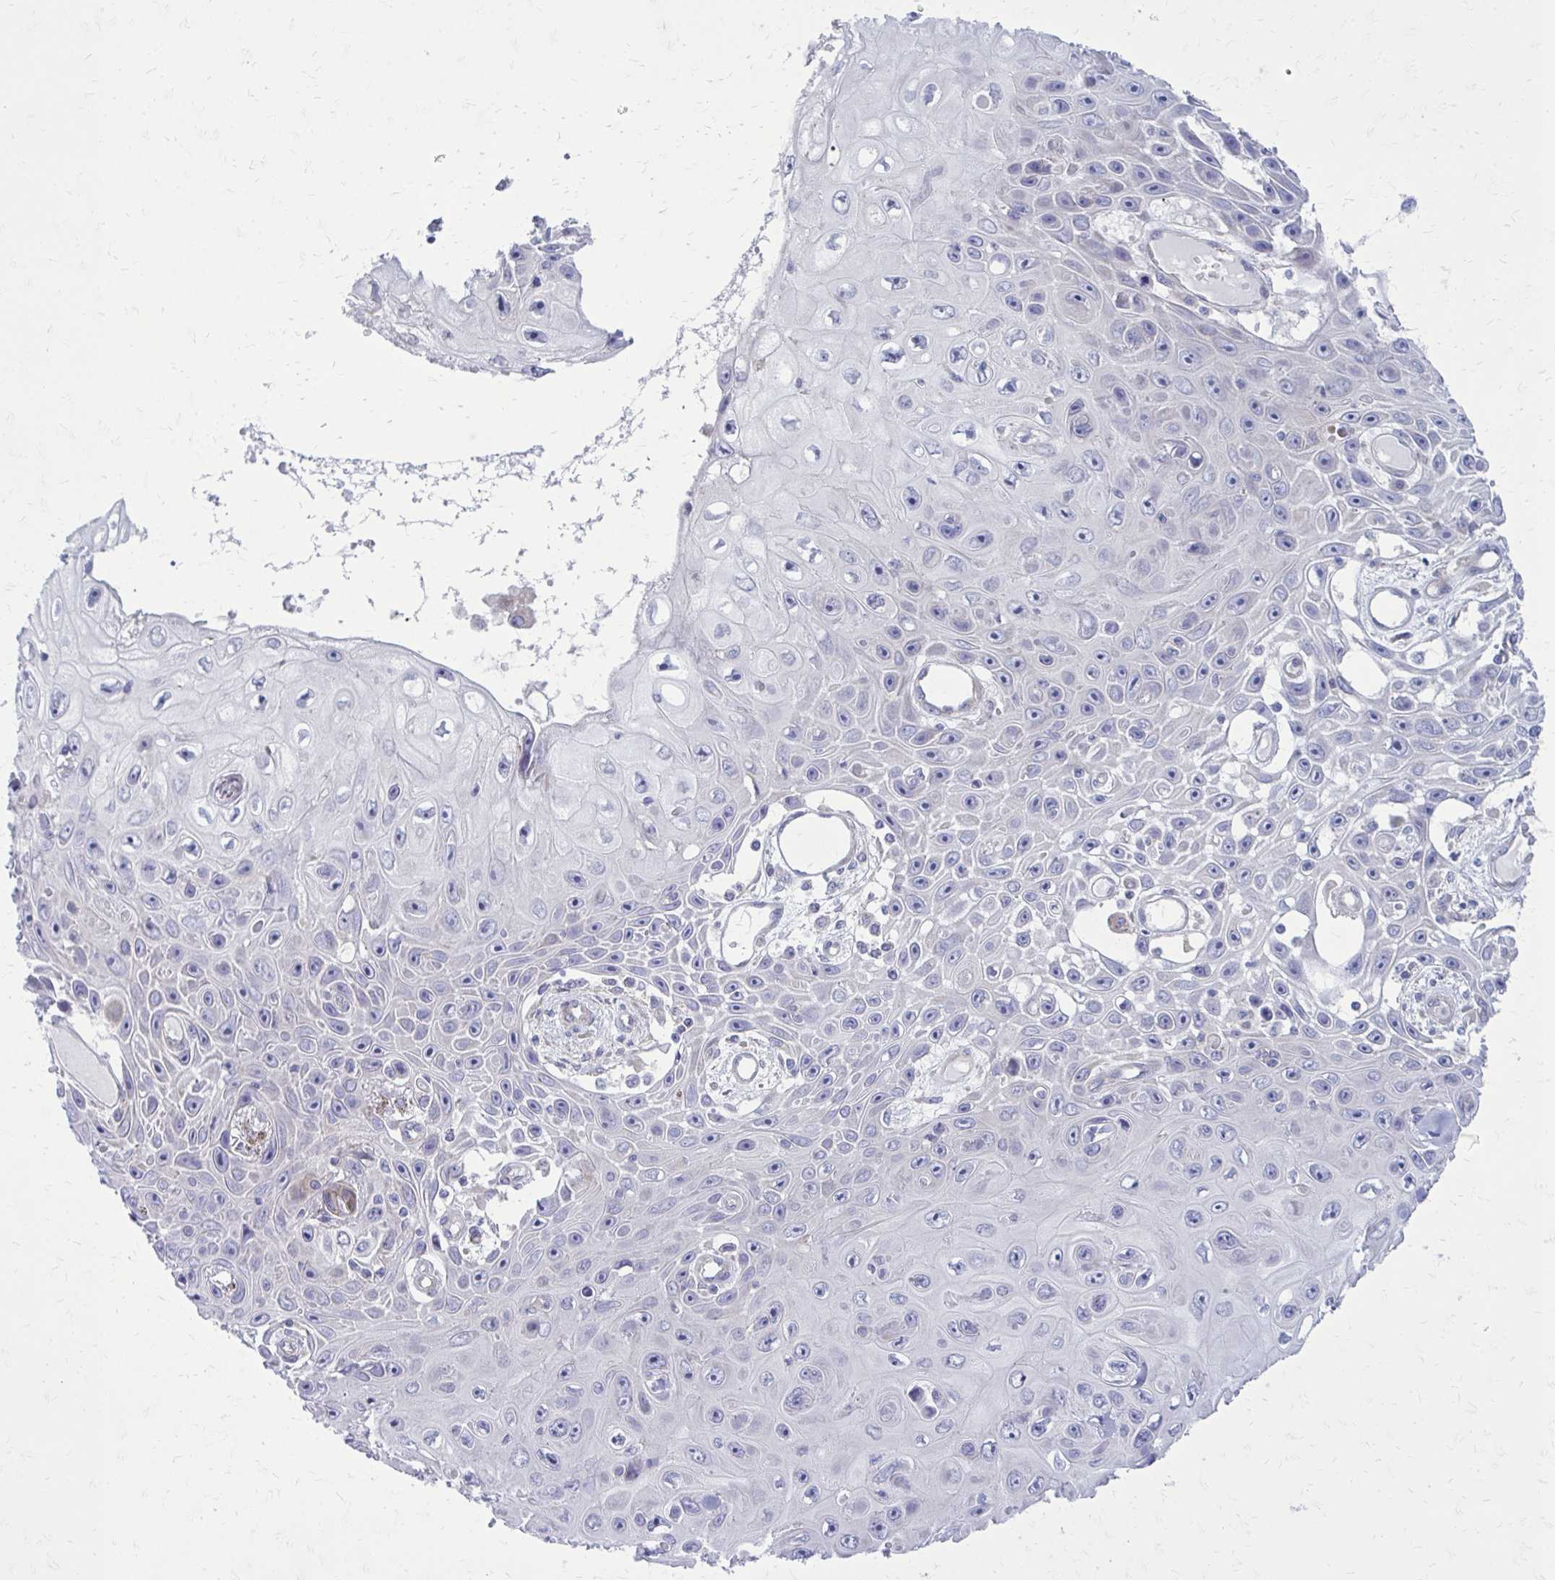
{"staining": {"intensity": "negative", "quantity": "none", "location": "none"}, "tissue": "skin cancer", "cell_type": "Tumor cells", "image_type": "cancer", "snomed": [{"axis": "morphology", "description": "Squamous cell carcinoma, NOS"}, {"axis": "topography", "description": "Skin"}], "caption": "Tumor cells are negative for brown protein staining in skin cancer. Brightfield microscopy of IHC stained with DAB (3,3'-diaminobenzidine) (brown) and hematoxylin (blue), captured at high magnification.", "gene": "GIGYF2", "patient": {"sex": "male", "age": 82}}